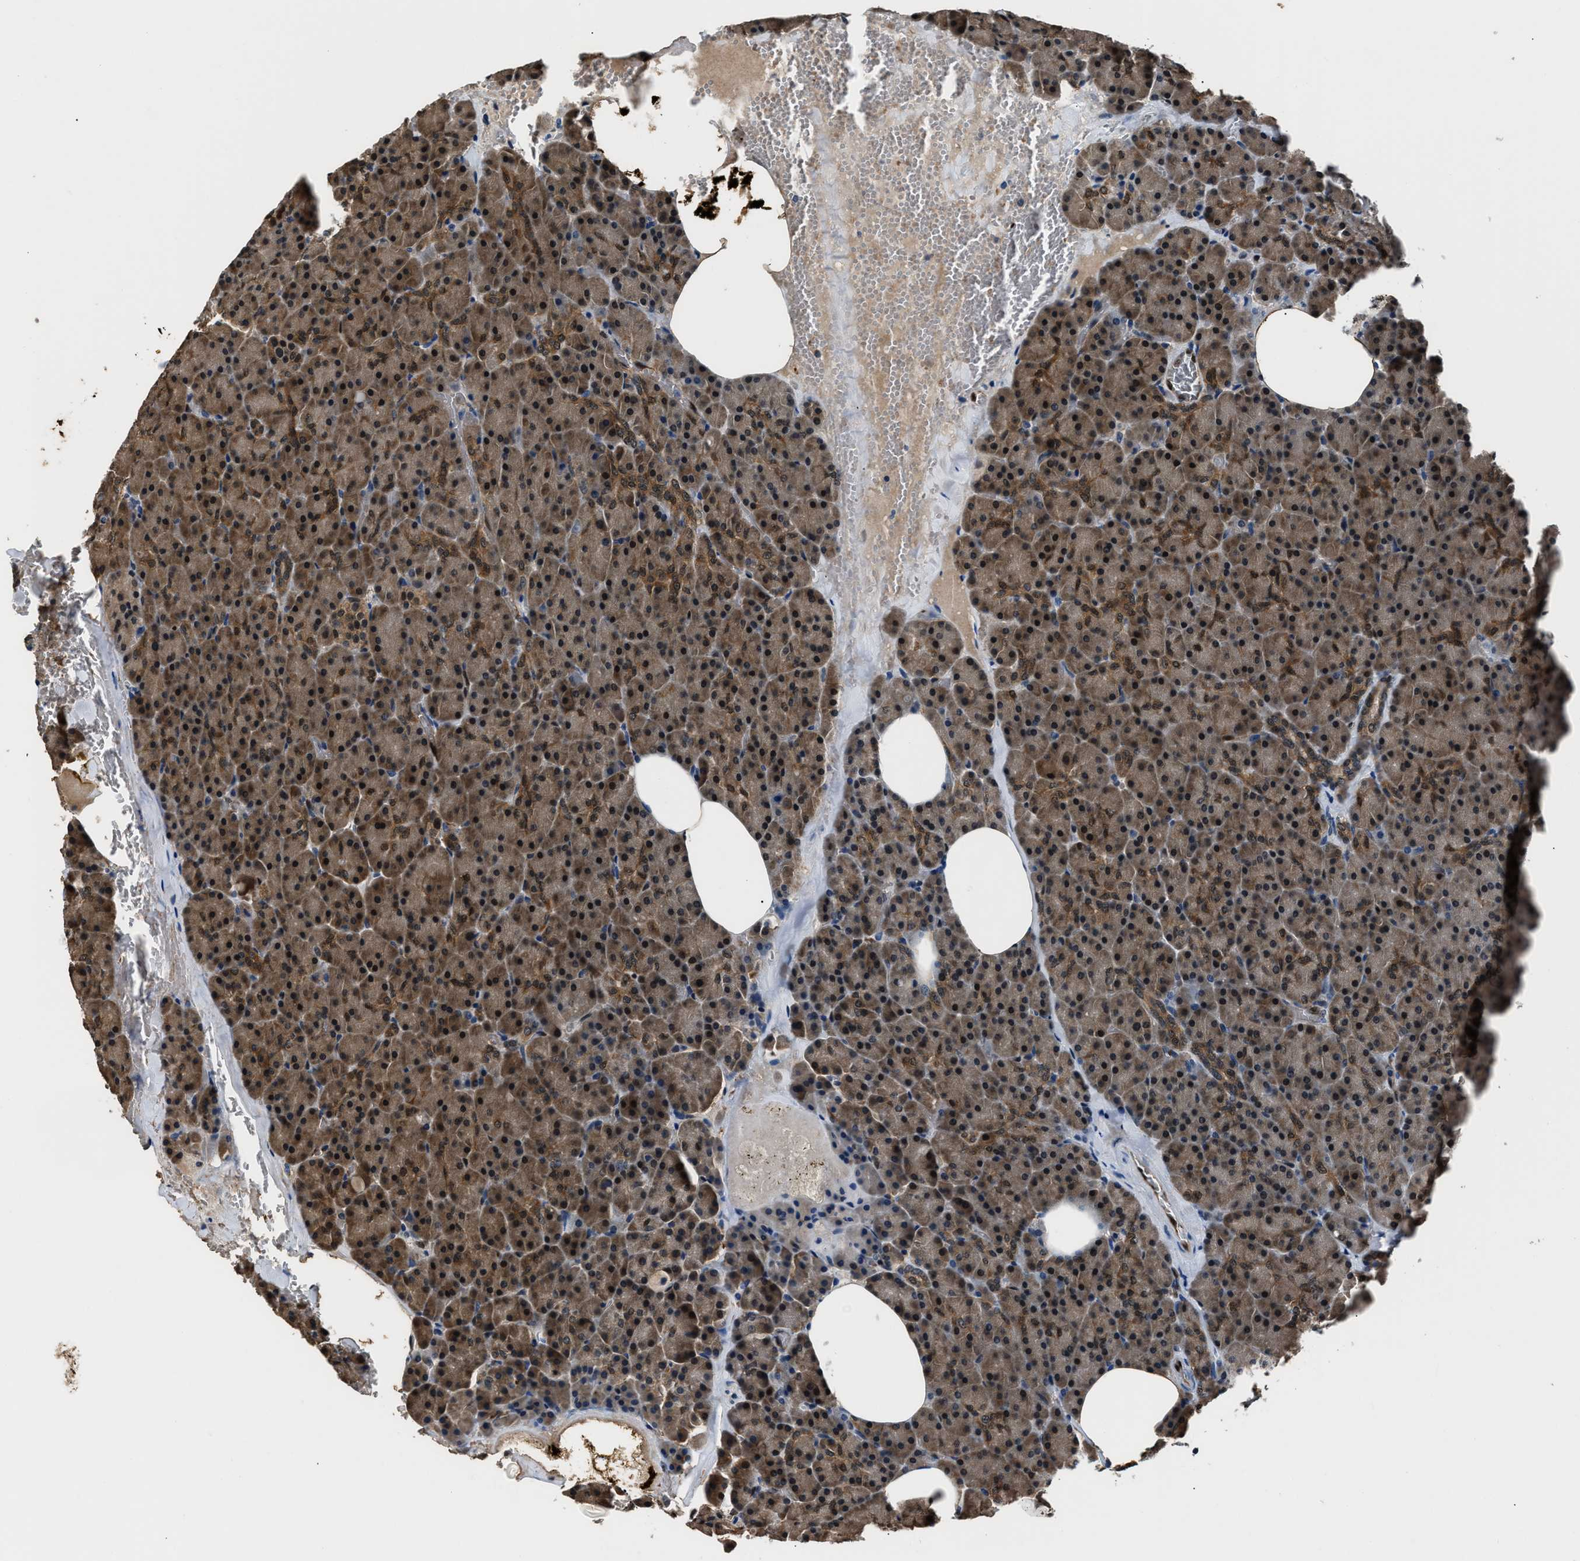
{"staining": {"intensity": "moderate", "quantity": ">75%", "location": "cytoplasmic/membranous,nuclear"}, "tissue": "pancreas", "cell_type": "Exocrine glandular cells", "image_type": "normal", "snomed": [{"axis": "morphology", "description": "Normal tissue, NOS"}, {"axis": "topography", "description": "Pancreas"}], "caption": "Moderate cytoplasmic/membranous,nuclear protein expression is present in about >75% of exocrine glandular cells in pancreas.", "gene": "PPA1", "patient": {"sex": "female", "age": 35}}